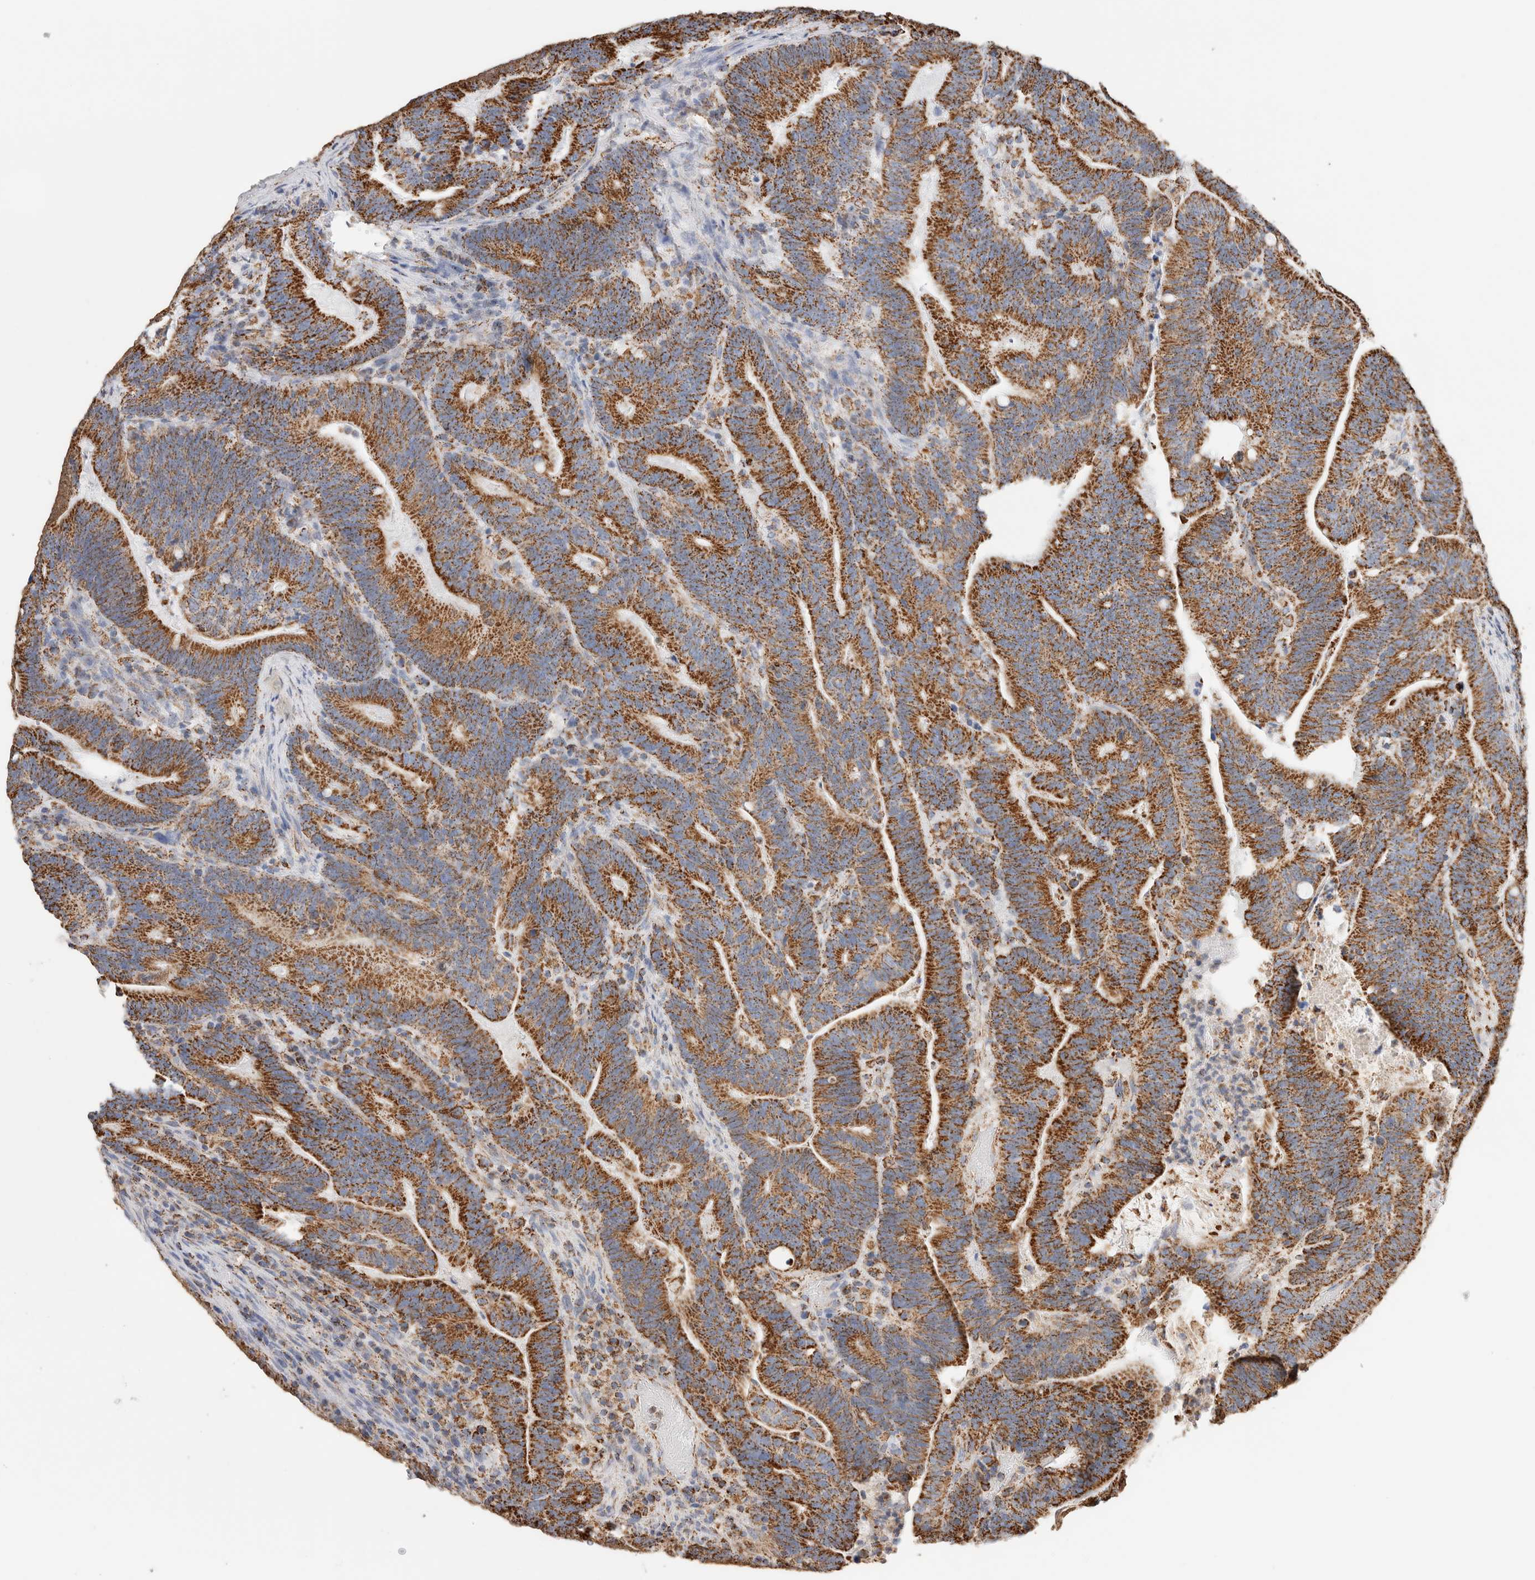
{"staining": {"intensity": "strong", "quantity": ">75%", "location": "cytoplasmic/membranous"}, "tissue": "colorectal cancer", "cell_type": "Tumor cells", "image_type": "cancer", "snomed": [{"axis": "morphology", "description": "Adenocarcinoma, NOS"}, {"axis": "topography", "description": "Colon"}], "caption": "Adenocarcinoma (colorectal) stained with immunohistochemistry displays strong cytoplasmic/membranous staining in about >75% of tumor cells. (brown staining indicates protein expression, while blue staining denotes nuclei).", "gene": "C1QBP", "patient": {"sex": "female", "age": 66}}